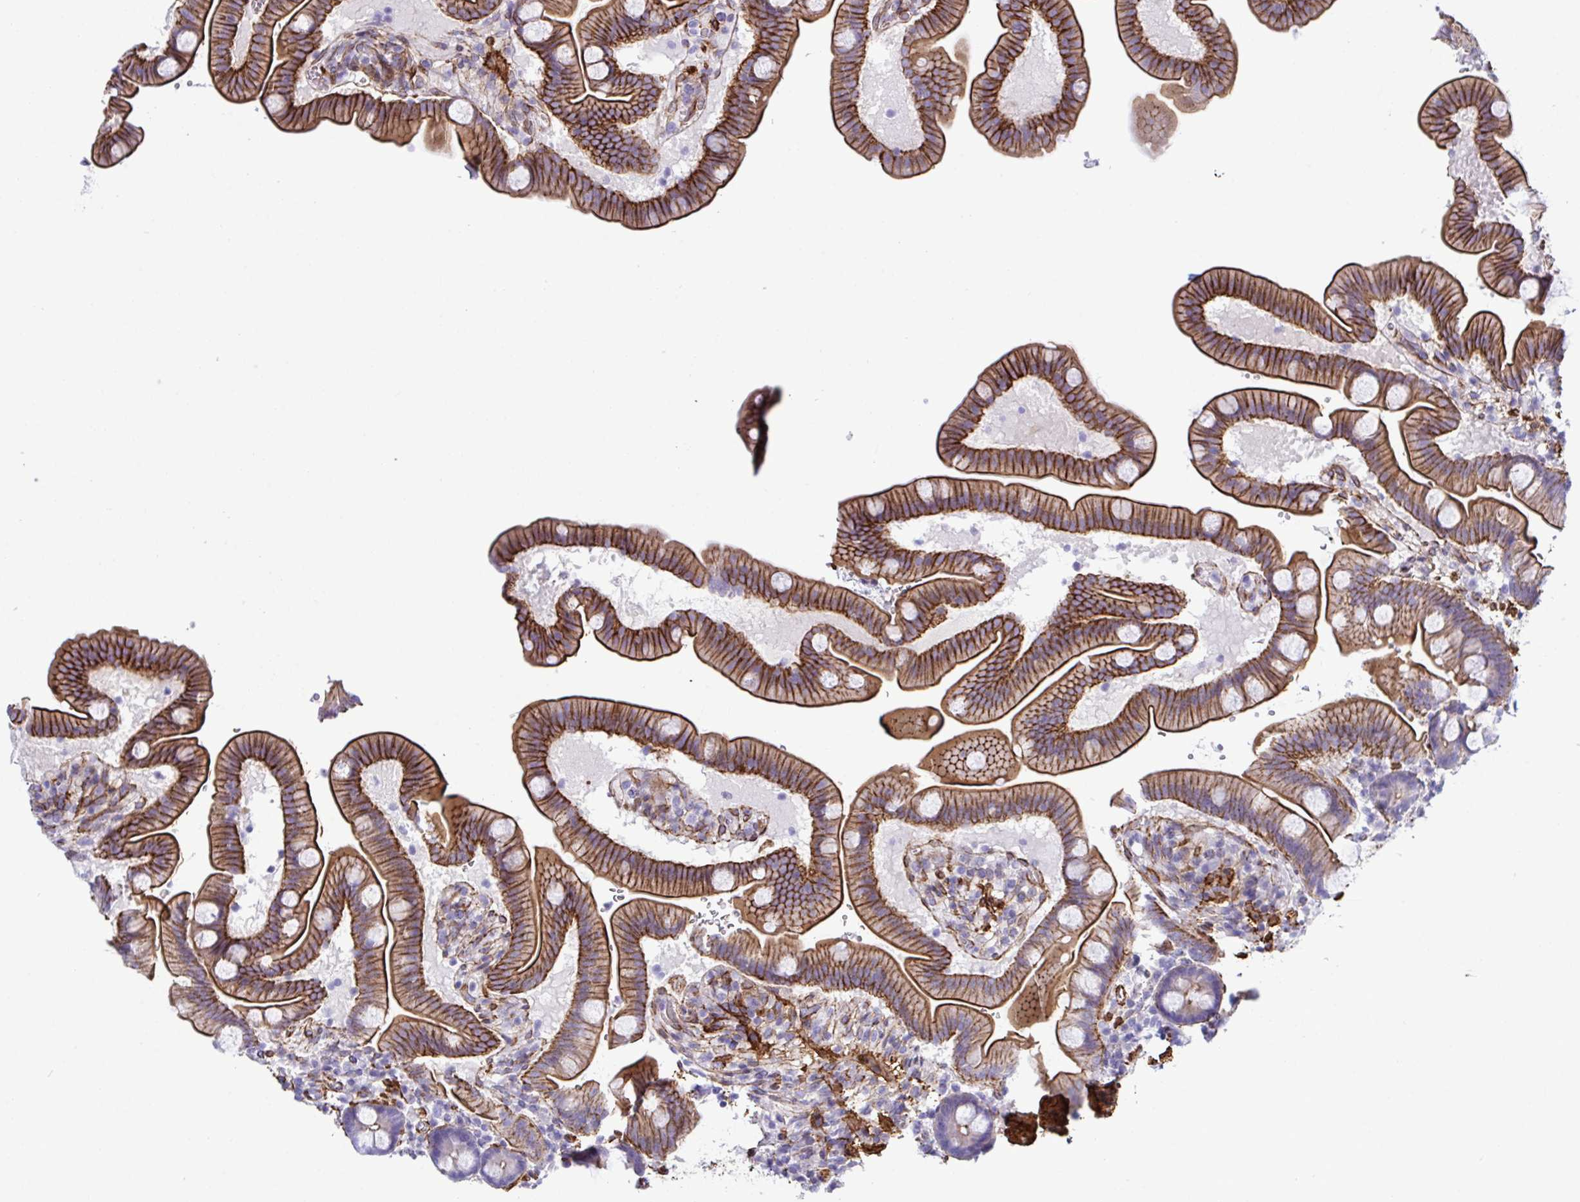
{"staining": {"intensity": "strong", "quantity": "25%-75%", "location": "cytoplasmic/membranous"}, "tissue": "duodenum", "cell_type": "Glandular cells", "image_type": "normal", "snomed": [{"axis": "morphology", "description": "Normal tissue, NOS"}, {"axis": "topography", "description": "Duodenum"}], "caption": "Approximately 25%-75% of glandular cells in unremarkable human duodenum exhibit strong cytoplasmic/membranous protein expression as visualized by brown immunohistochemical staining.", "gene": "SYNPO2L", "patient": {"sex": "male", "age": 59}}